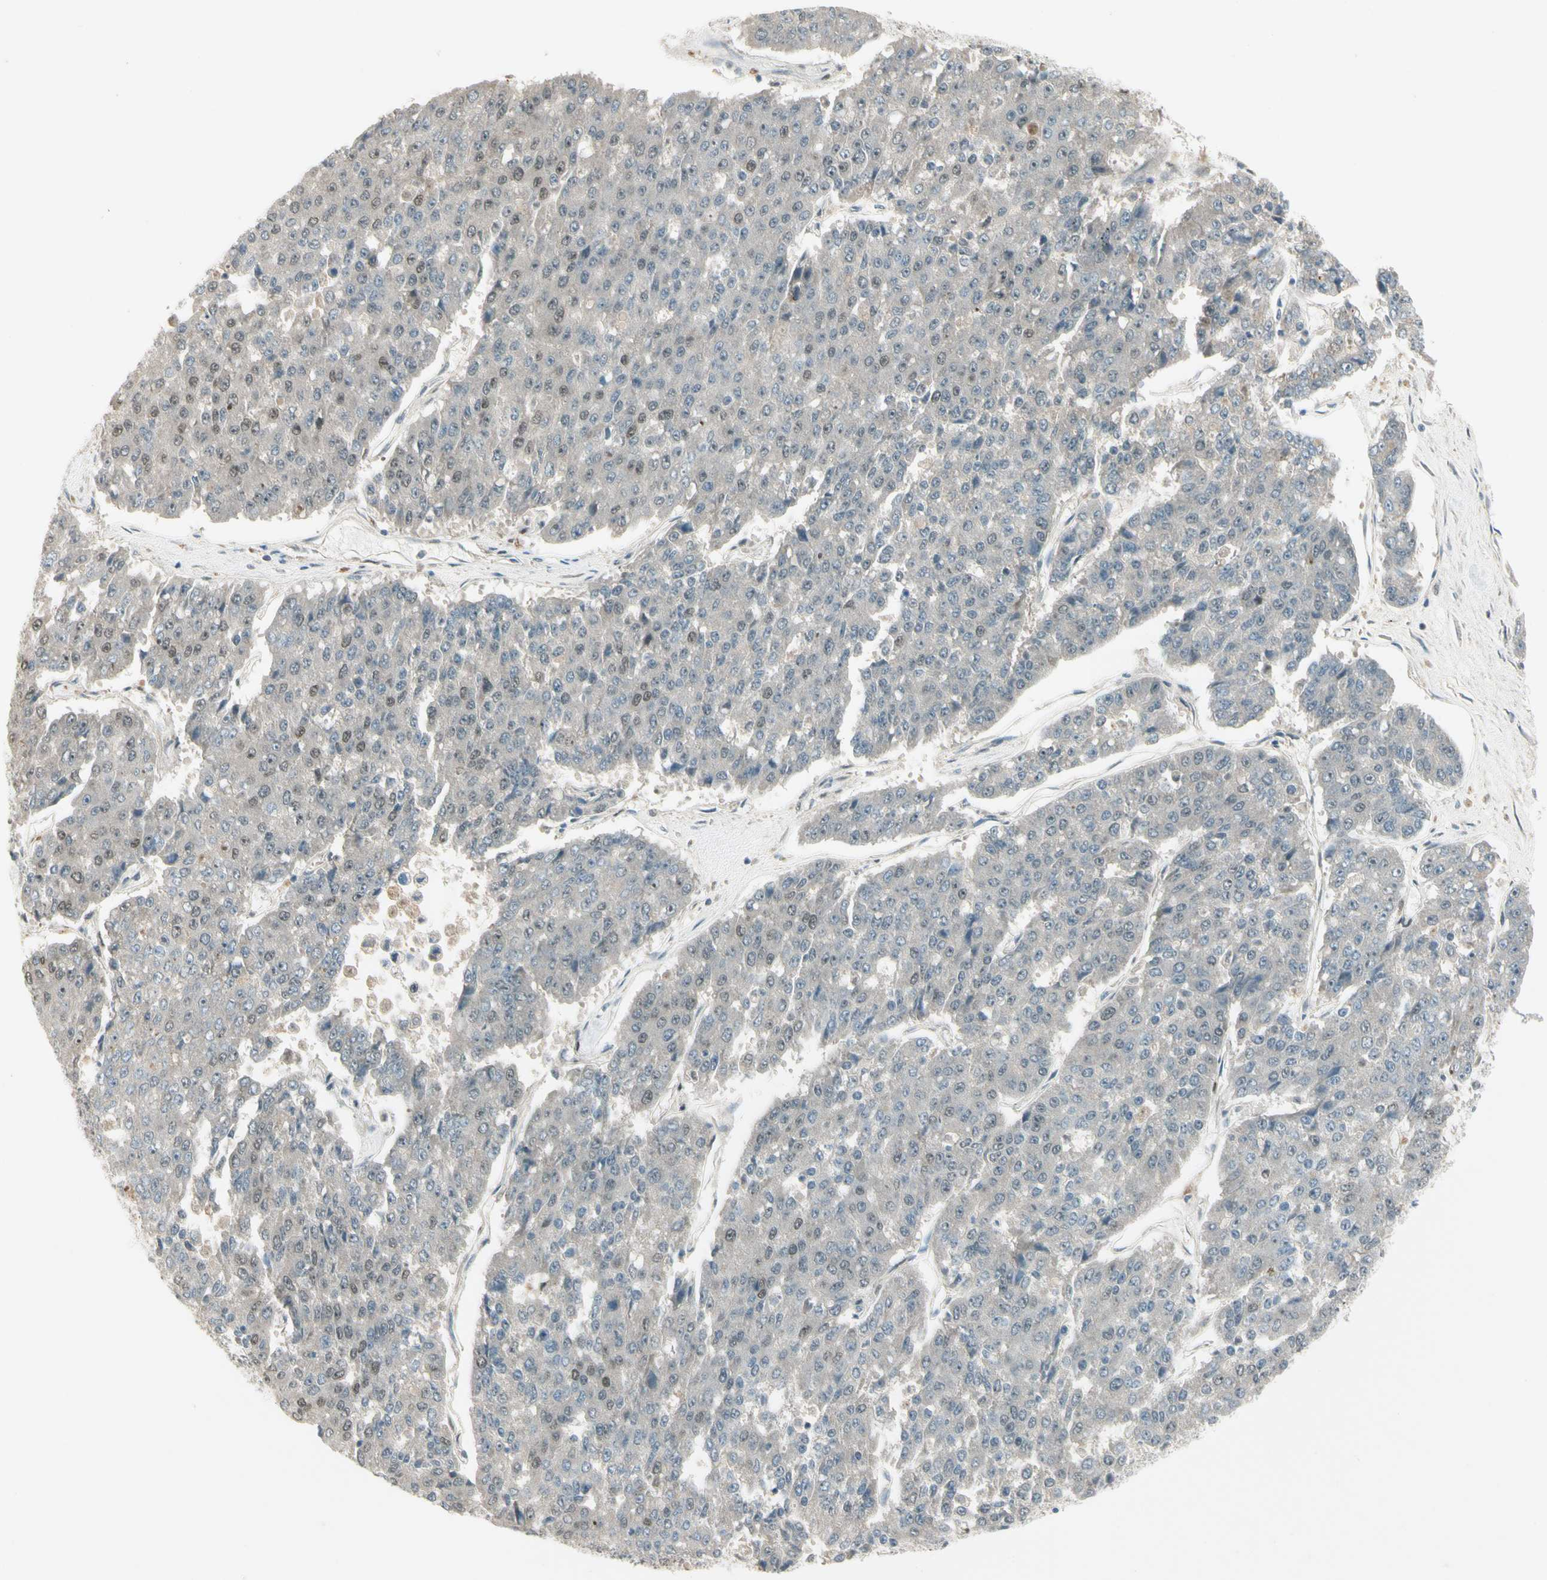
{"staining": {"intensity": "weak", "quantity": "<25%", "location": "nuclear"}, "tissue": "pancreatic cancer", "cell_type": "Tumor cells", "image_type": "cancer", "snomed": [{"axis": "morphology", "description": "Adenocarcinoma, NOS"}, {"axis": "topography", "description": "Pancreas"}], "caption": "IHC micrograph of neoplastic tissue: human adenocarcinoma (pancreatic) stained with DAB reveals no significant protein positivity in tumor cells.", "gene": "GTF3A", "patient": {"sex": "male", "age": 50}}